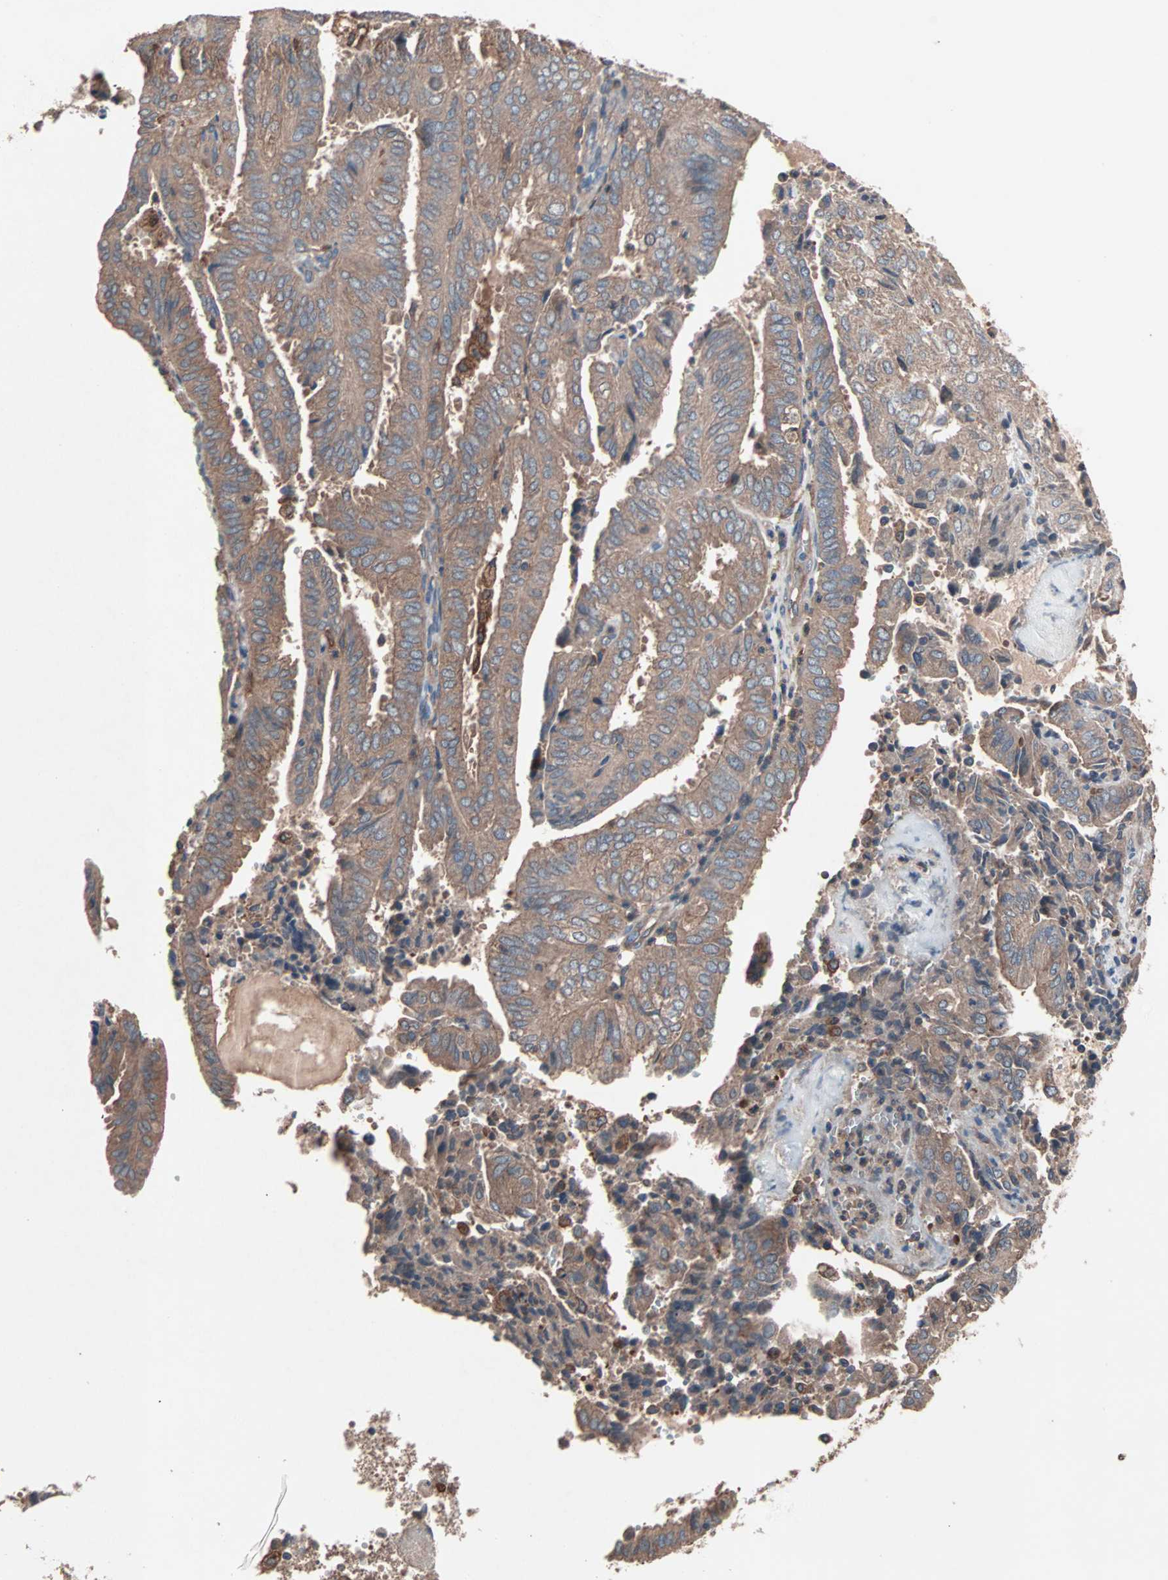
{"staining": {"intensity": "moderate", "quantity": ">75%", "location": "cytoplasmic/membranous"}, "tissue": "endometrial cancer", "cell_type": "Tumor cells", "image_type": "cancer", "snomed": [{"axis": "morphology", "description": "Adenocarcinoma, NOS"}, {"axis": "topography", "description": "Uterus"}], "caption": "This histopathology image shows immunohistochemistry (IHC) staining of endometrial adenocarcinoma, with medium moderate cytoplasmic/membranous expression in about >75% of tumor cells.", "gene": "ATG7", "patient": {"sex": "female", "age": 60}}